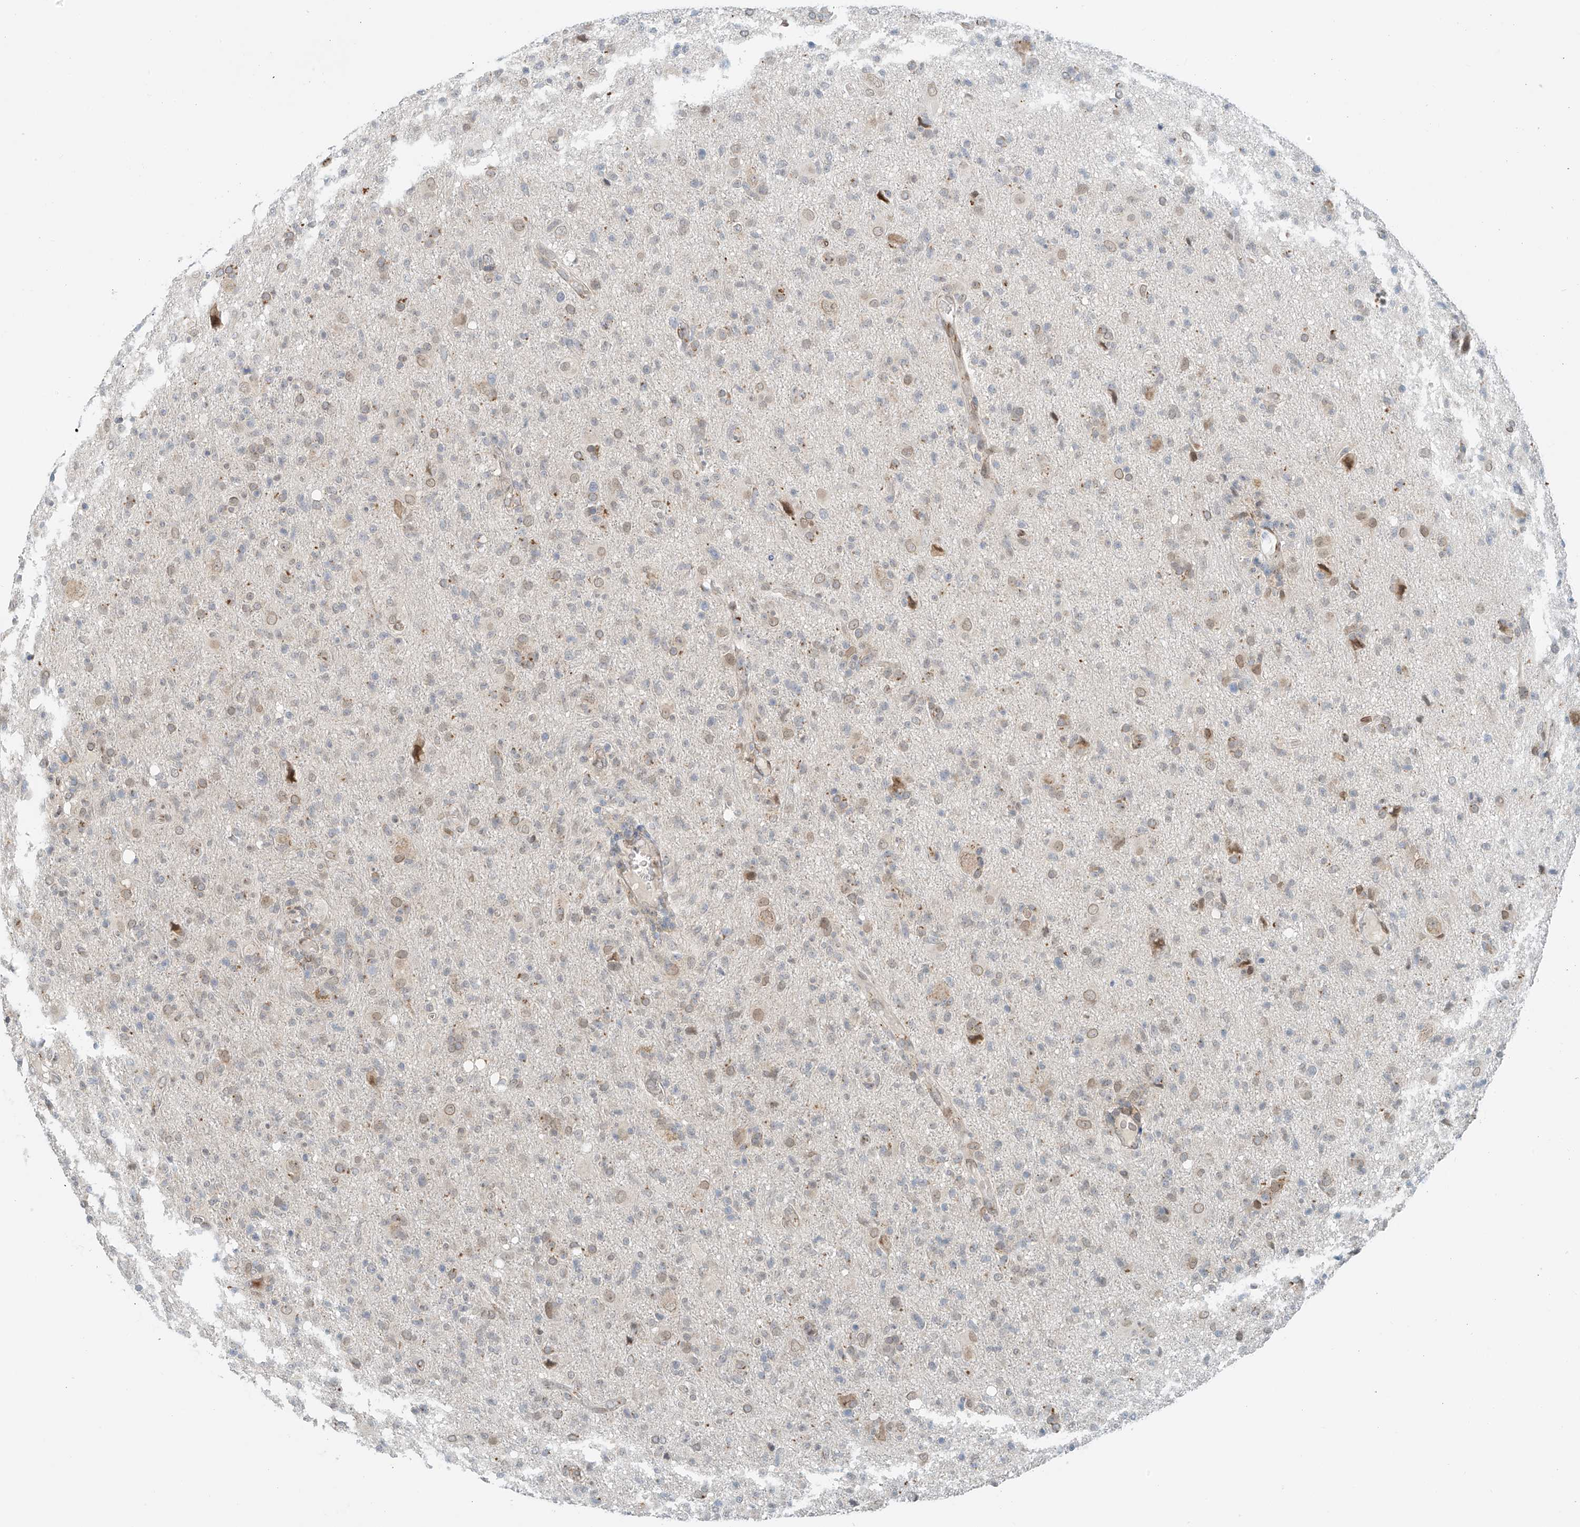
{"staining": {"intensity": "weak", "quantity": "<25%", "location": "cytoplasmic/membranous"}, "tissue": "glioma", "cell_type": "Tumor cells", "image_type": "cancer", "snomed": [{"axis": "morphology", "description": "Glioma, malignant, High grade"}, {"axis": "topography", "description": "Brain"}], "caption": "Histopathology image shows no significant protein staining in tumor cells of glioma. (DAB (3,3'-diaminobenzidine) IHC with hematoxylin counter stain).", "gene": "STARD9", "patient": {"sex": "female", "age": 57}}